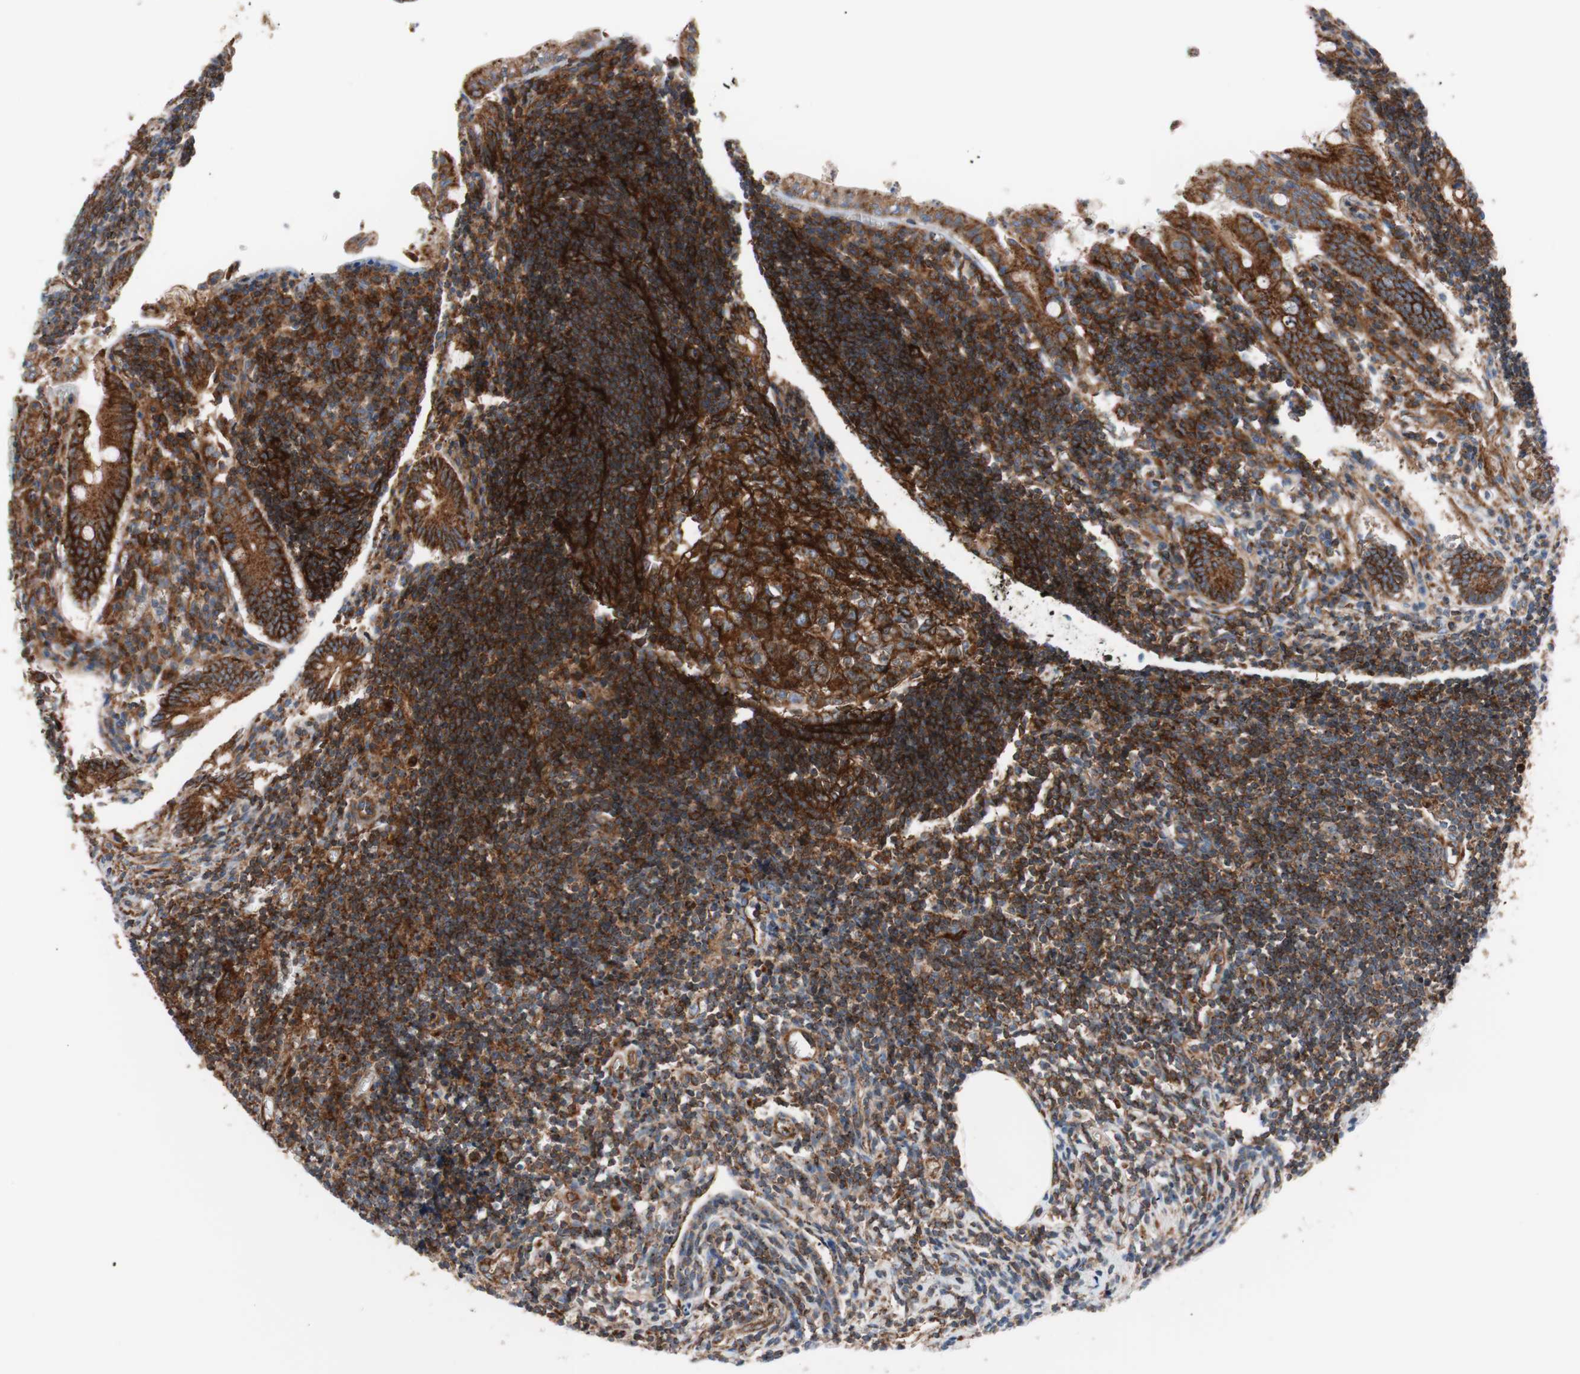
{"staining": {"intensity": "strong", "quantity": ">75%", "location": "cytoplasmic/membranous"}, "tissue": "appendix", "cell_type": "Glandular cells", "image_type": "normal", "snomed": [{"axis": "morphology", "description": "Normal tissue, NOS"}, {"axis": "topography", "description": "Appendix"}], "caption": "Immunohistochemical staining of benign human appendix displays high levels of strong cytoplasmic/membranous expression in about >75% of glandular cells.", "gene": "FLOT2", "patient": {"sex": "female", "age": 50}}